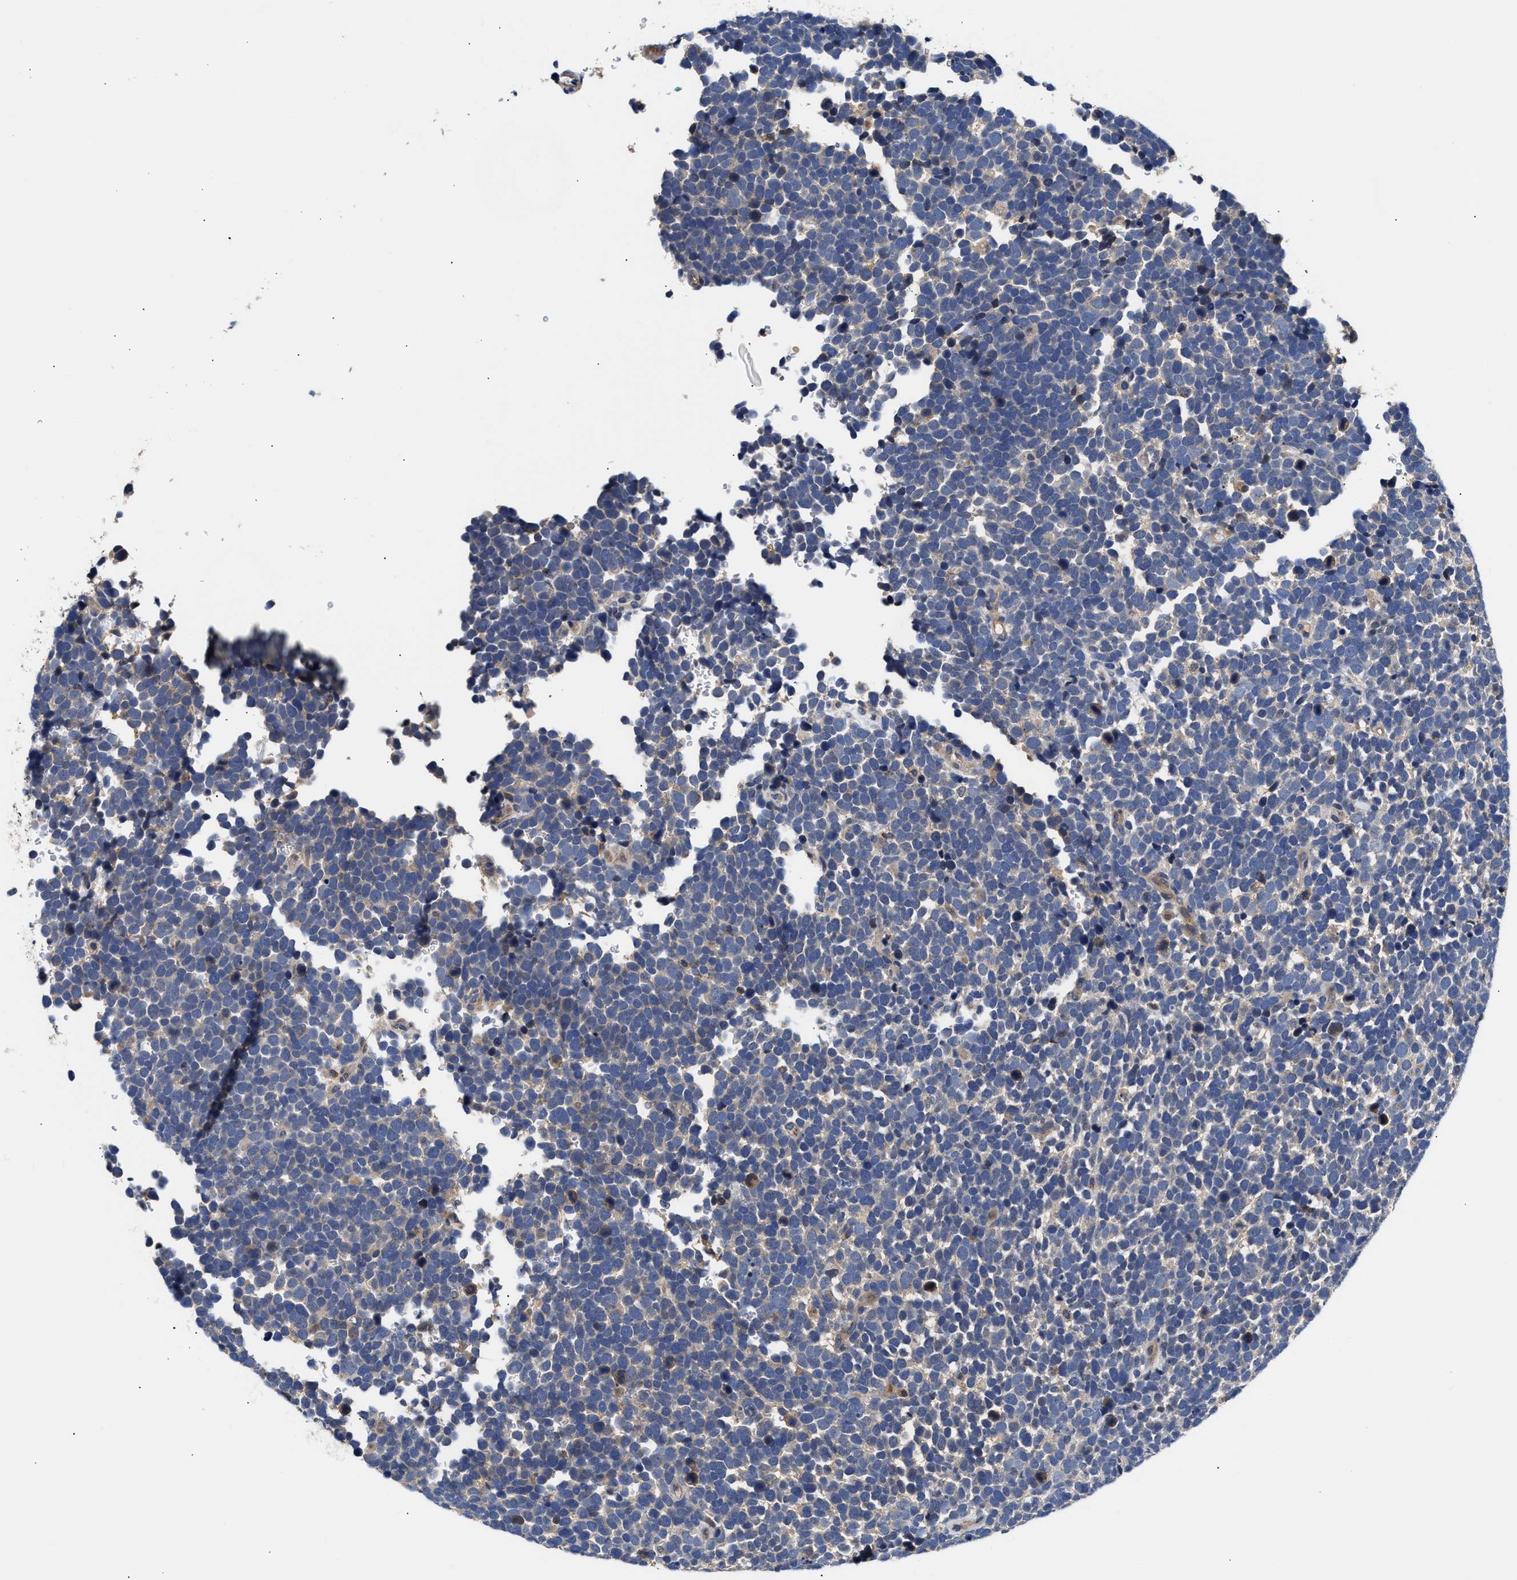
{"staining": {"intensity": "negative", "quantity": "none", "location": "none"}, "tissue": "urothelial cancer", "cell_type": "Tumor cells", "image_type": "cancer", "snomed": [{"axis": "morphology", "description": "Urothelial carcinoma, High grade"}, {"axis": "topography", "description": "Urinary bladder"}], "caption": "This is an IHC photomicrograph of urothelial cancer. There is no expression in tumor cells.", "gene": "CCDC146", "patient": {"sex": "female", "age": 82}}